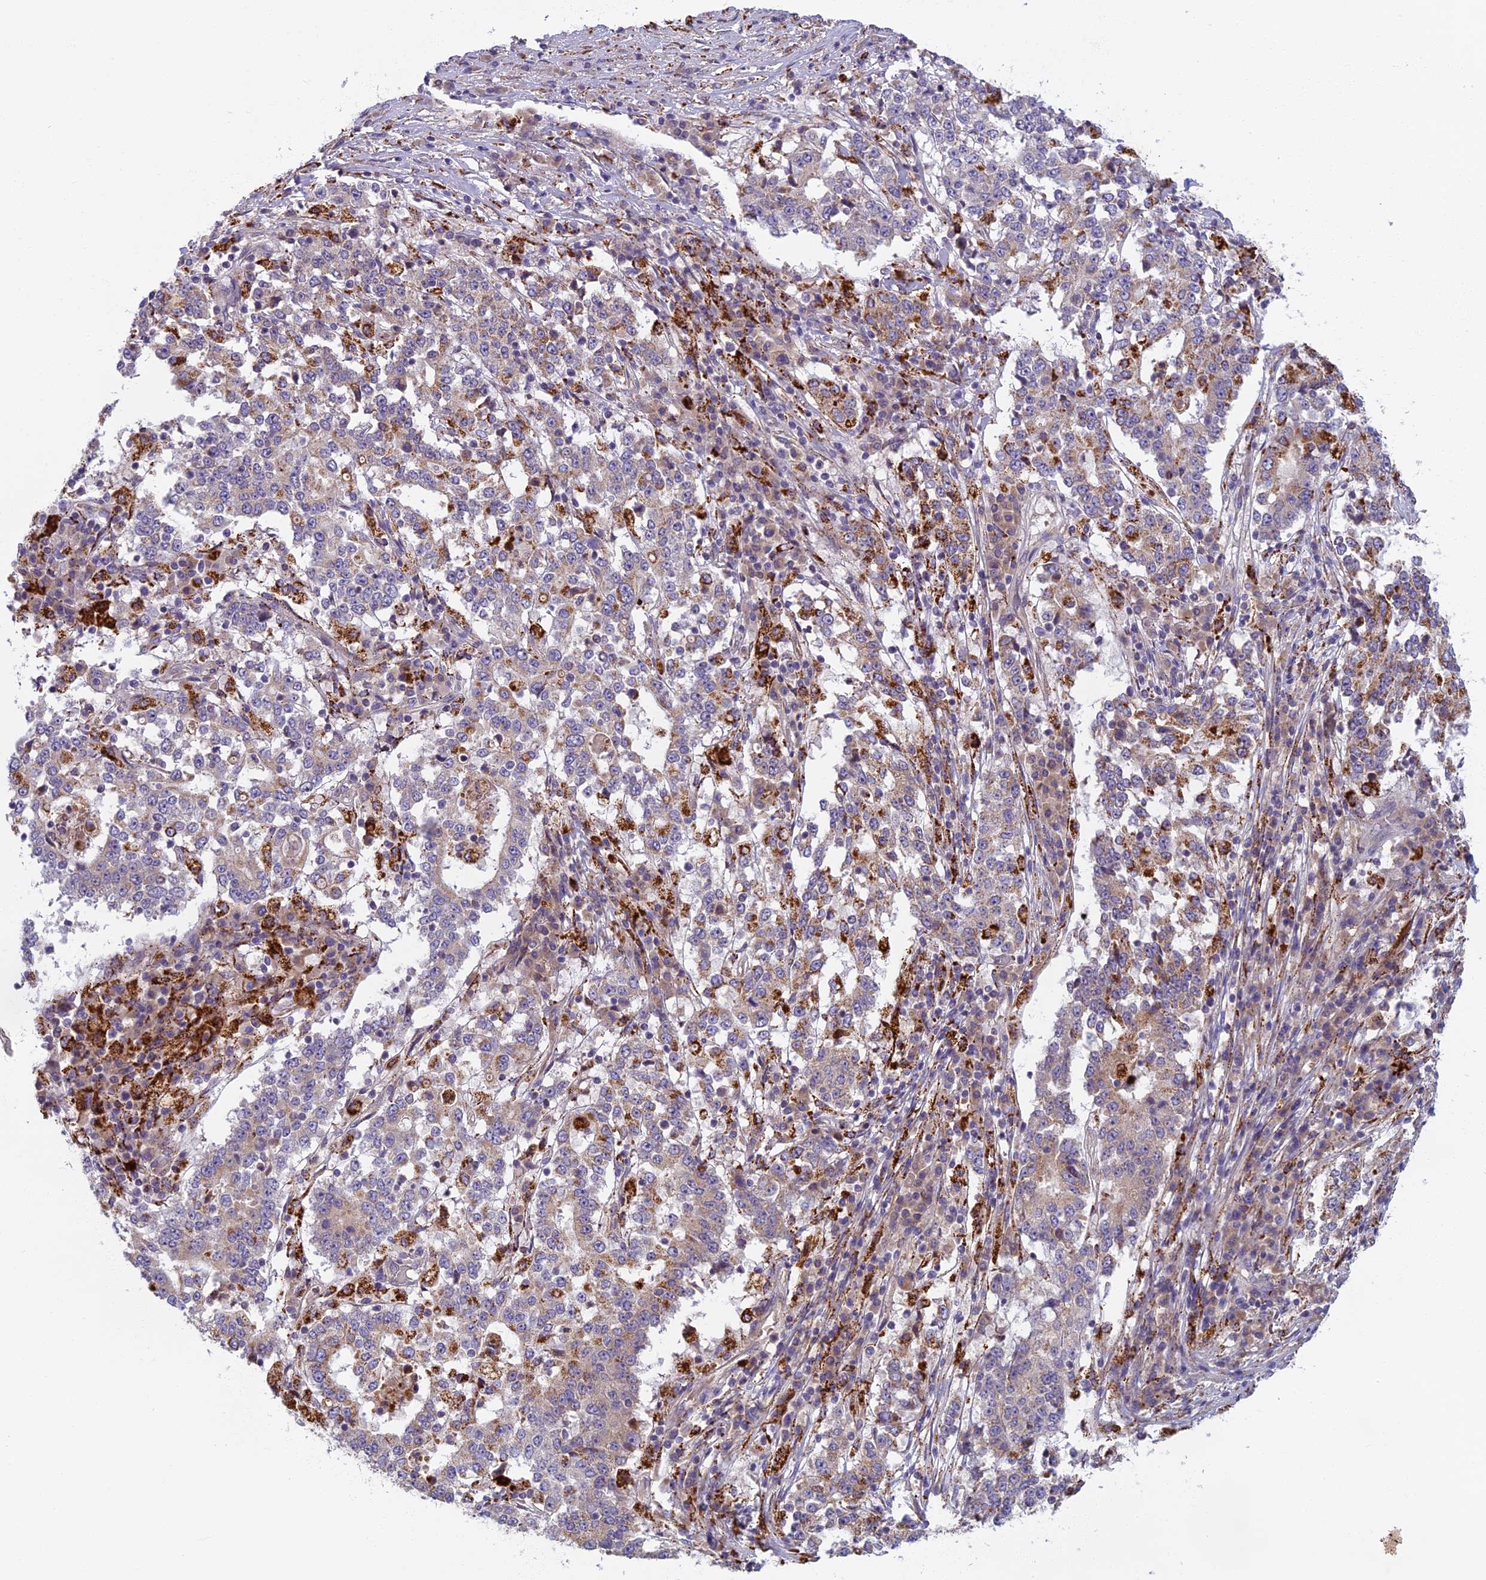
{"staining": {"intensity": "moderate", "quantity": "<25%", "location": "cytoplasmic/membranous"}, "tissue": "stomach cancer", "cell_type": "Tumor cells", "image_type": "cancer", "snomed": [{"axis": "morphology", "description": "Adenocarcinoma, NOS"}, {"axis": "topography", "description": "Stomach"}], "caption": "Protein expression analysis of stomach cancer (adenocarcinoma) exhibits moderate cytoplasmic/membranous positivity in about <25% of tumor cells. (DAB IHC, brown staining for protein, blue staining for nuclei).", "gene": "SEMA7A", "patient": {"sex": "male", "age": 59}}